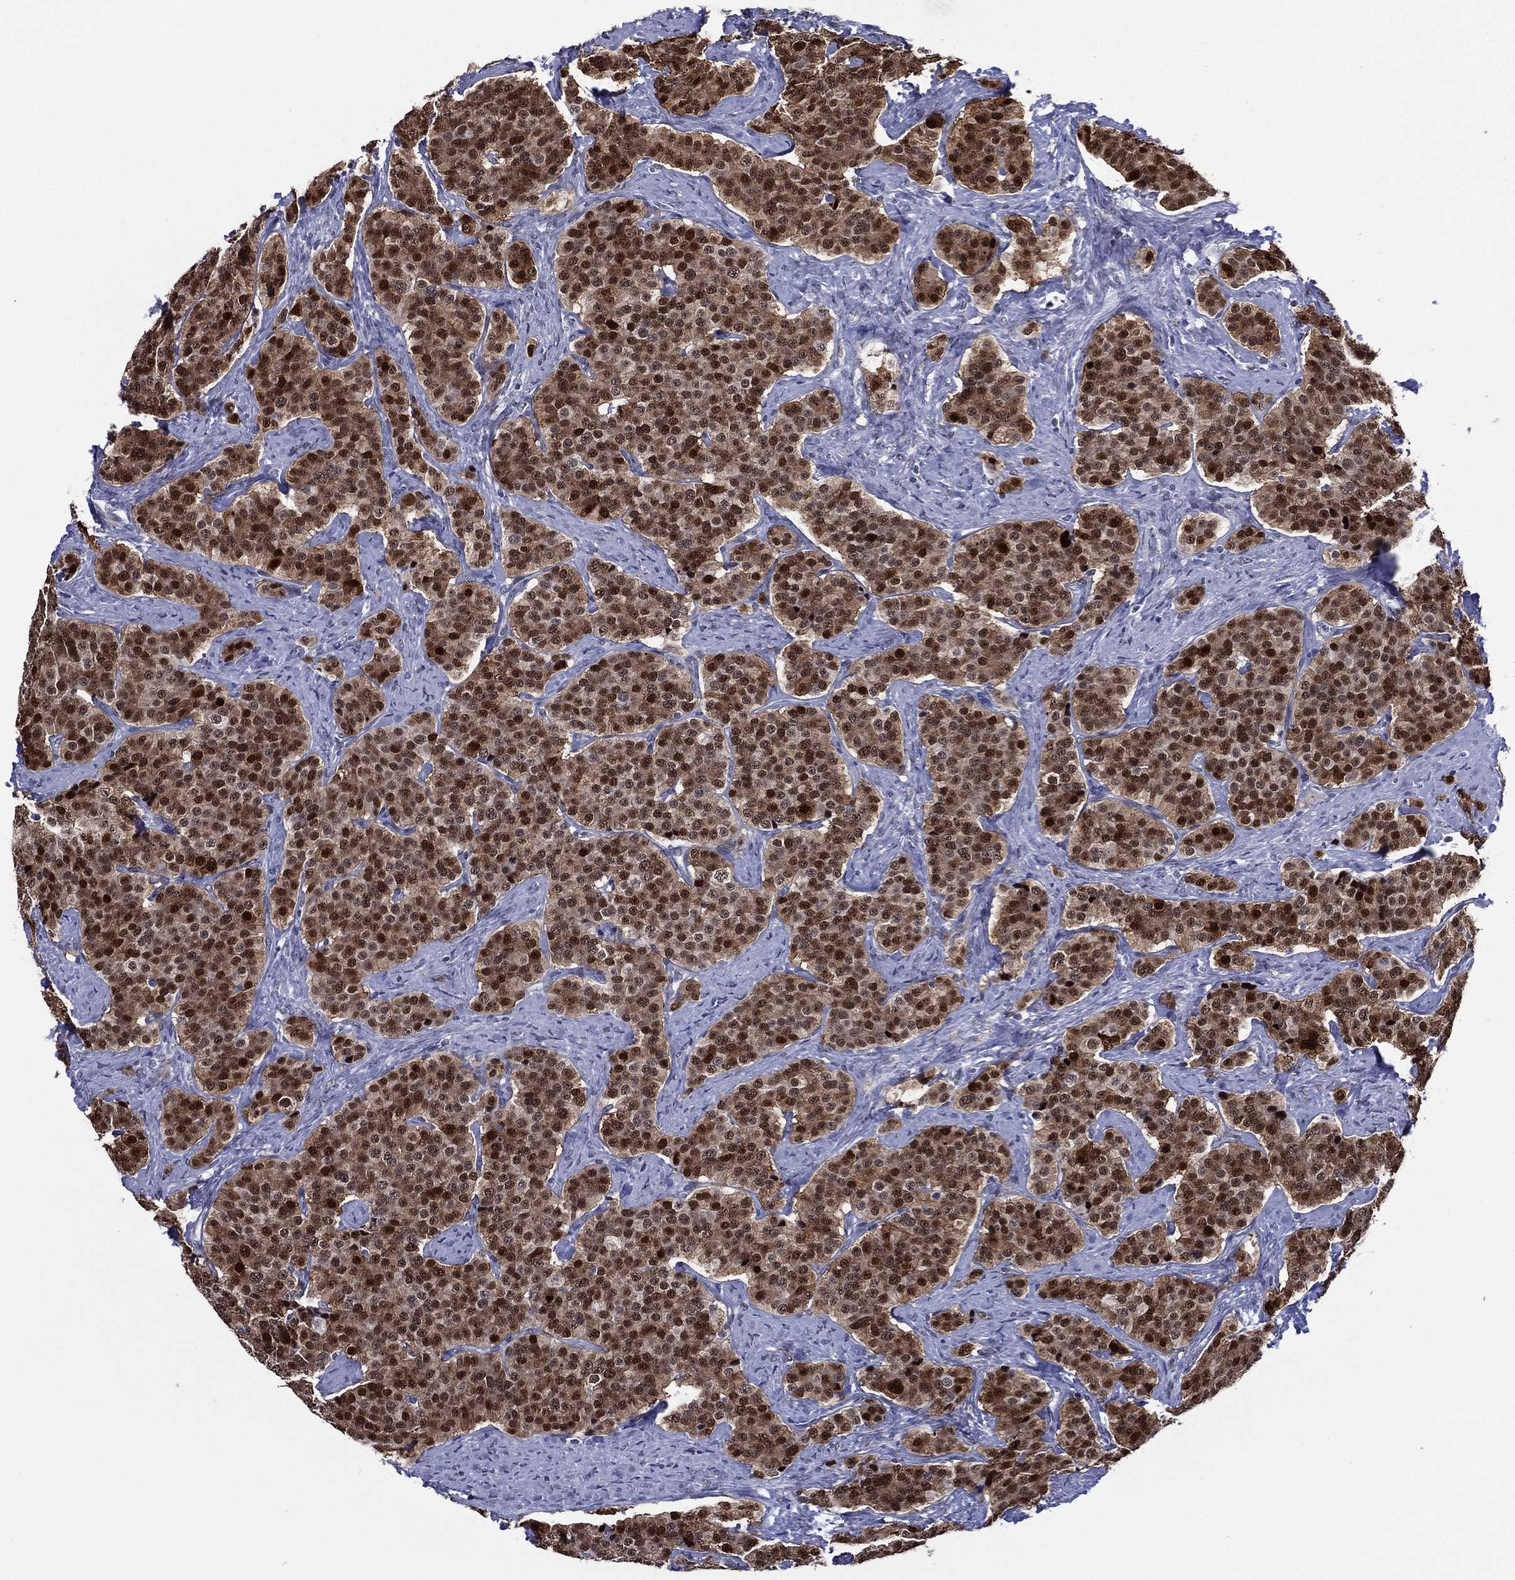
{"staining": {"intensity": "strong", "quantity": ">75%", "location": "cytoplasmic/membranous,nuclear"}, "tissue": "carcinoid", "cell_type": "Tumor cells", "image_type": "cancer", "snomed": [{"axis": "morphology", "description": "Carcinoid, malignant, NOS"}, {"axis": "topography", "description": "Small intestine"}], "caption": "Immunohistochemistry (IHC) image of neoplastic tissue: malignant carcinoid stained using immunohistochemistry shows high levels of strong protein expression localized specifically in the cytoplasmic/membranous and nuclear of tumor cells, appearing as a cytoplasmic/membranous and nuclear brown color.", "gene": "GATA6", "patient": {"sex": "female", "age": 58}}